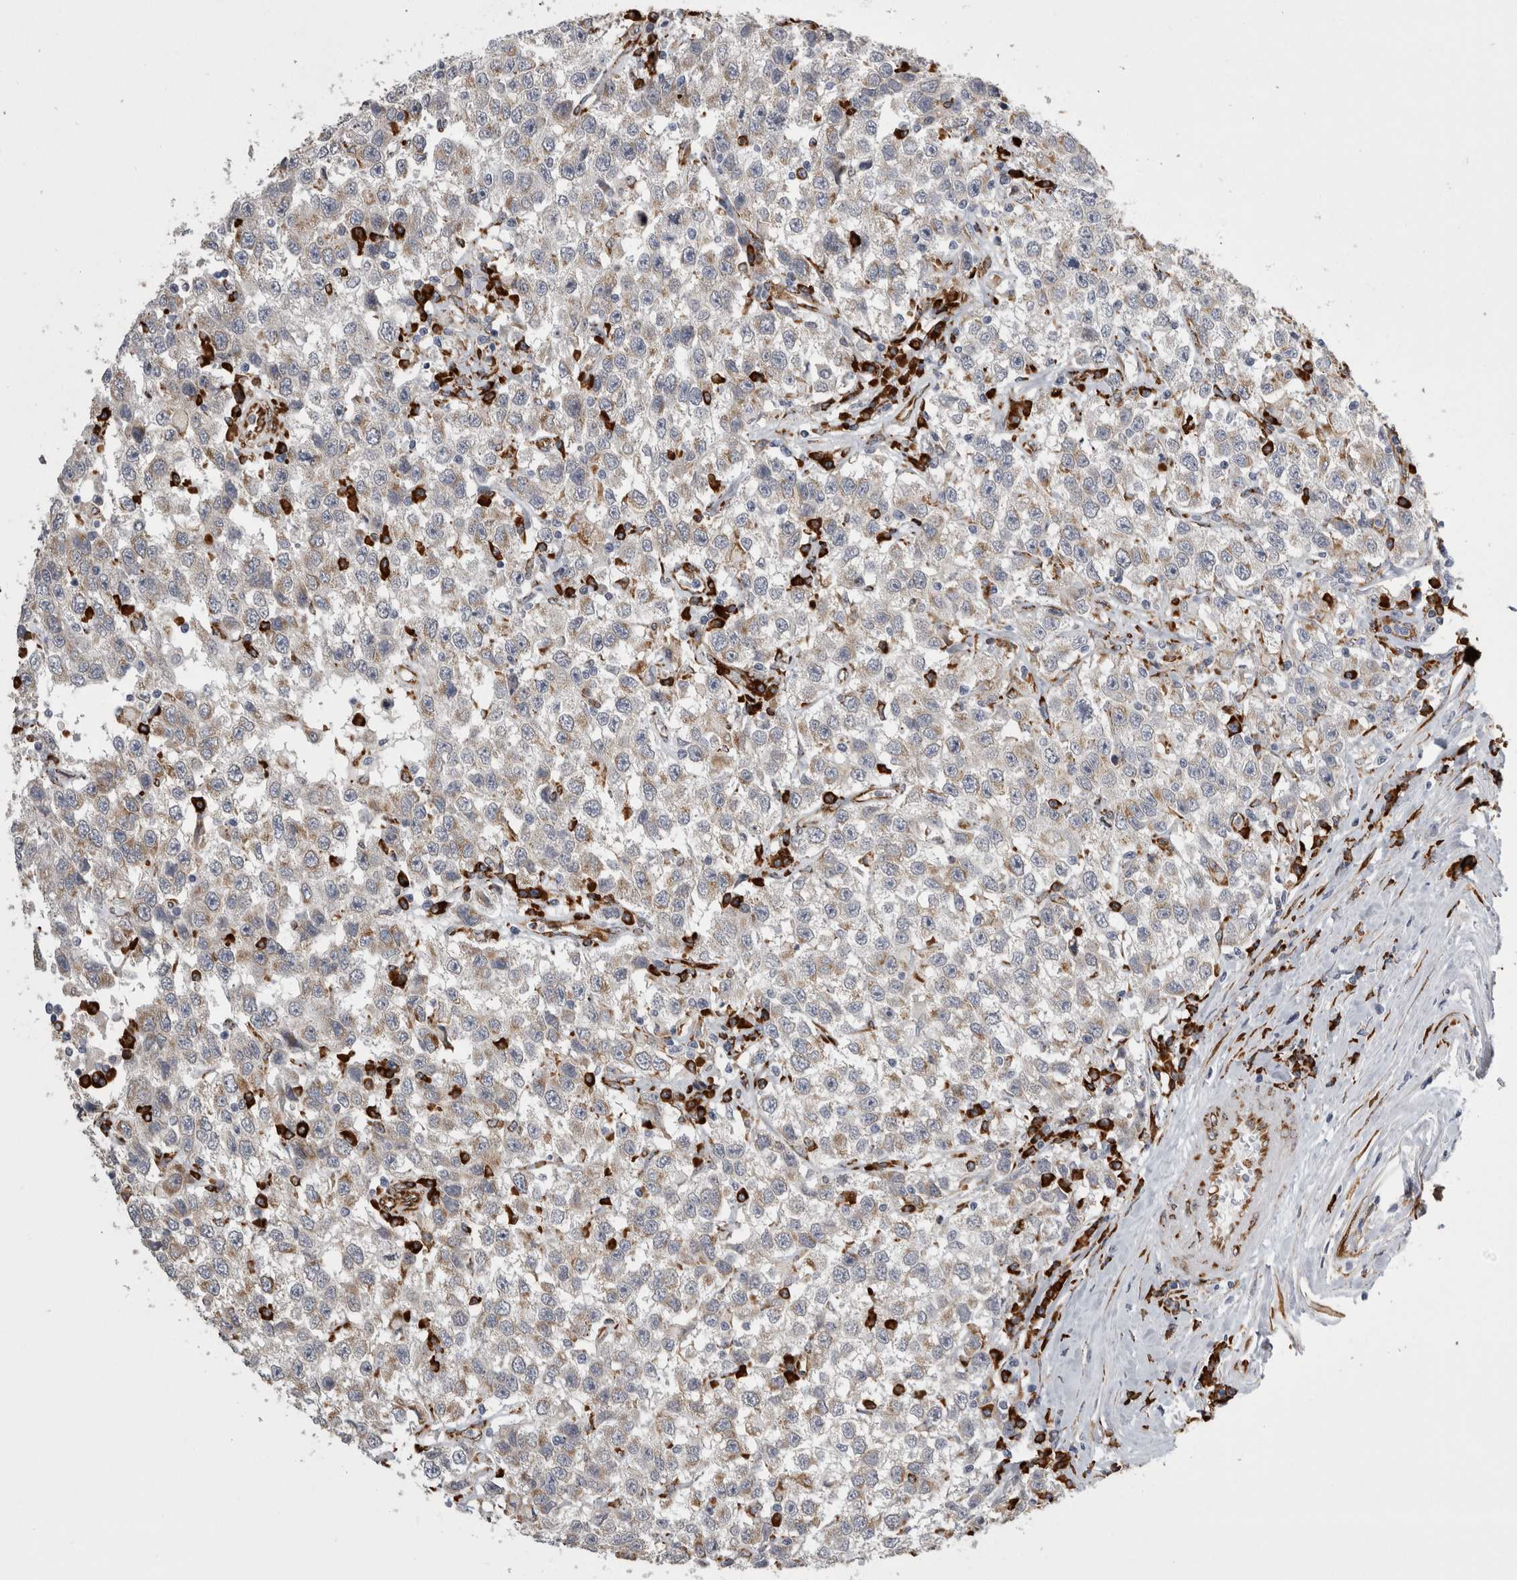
{"staining": {"intensity": "weak", "quantity": ">75%", "location": "cytoplasmic/membranous"}, "tissue": "testis cancer", "cell_type": "Tumor cells", "image_type": "cancer", "snomed": [{"axis": "morphology", "description": "Seminoma, NOS"}, {"axis": "topography", "description": "Testis"}], "caption": "Seminoma (testis) stained with immunohistochemistry shows weak cytoplasmic/membranous positivity in about >75% of tumor cells.", "gene": "FHIP2B", "patient": {"sex": "male", "age": 41}}